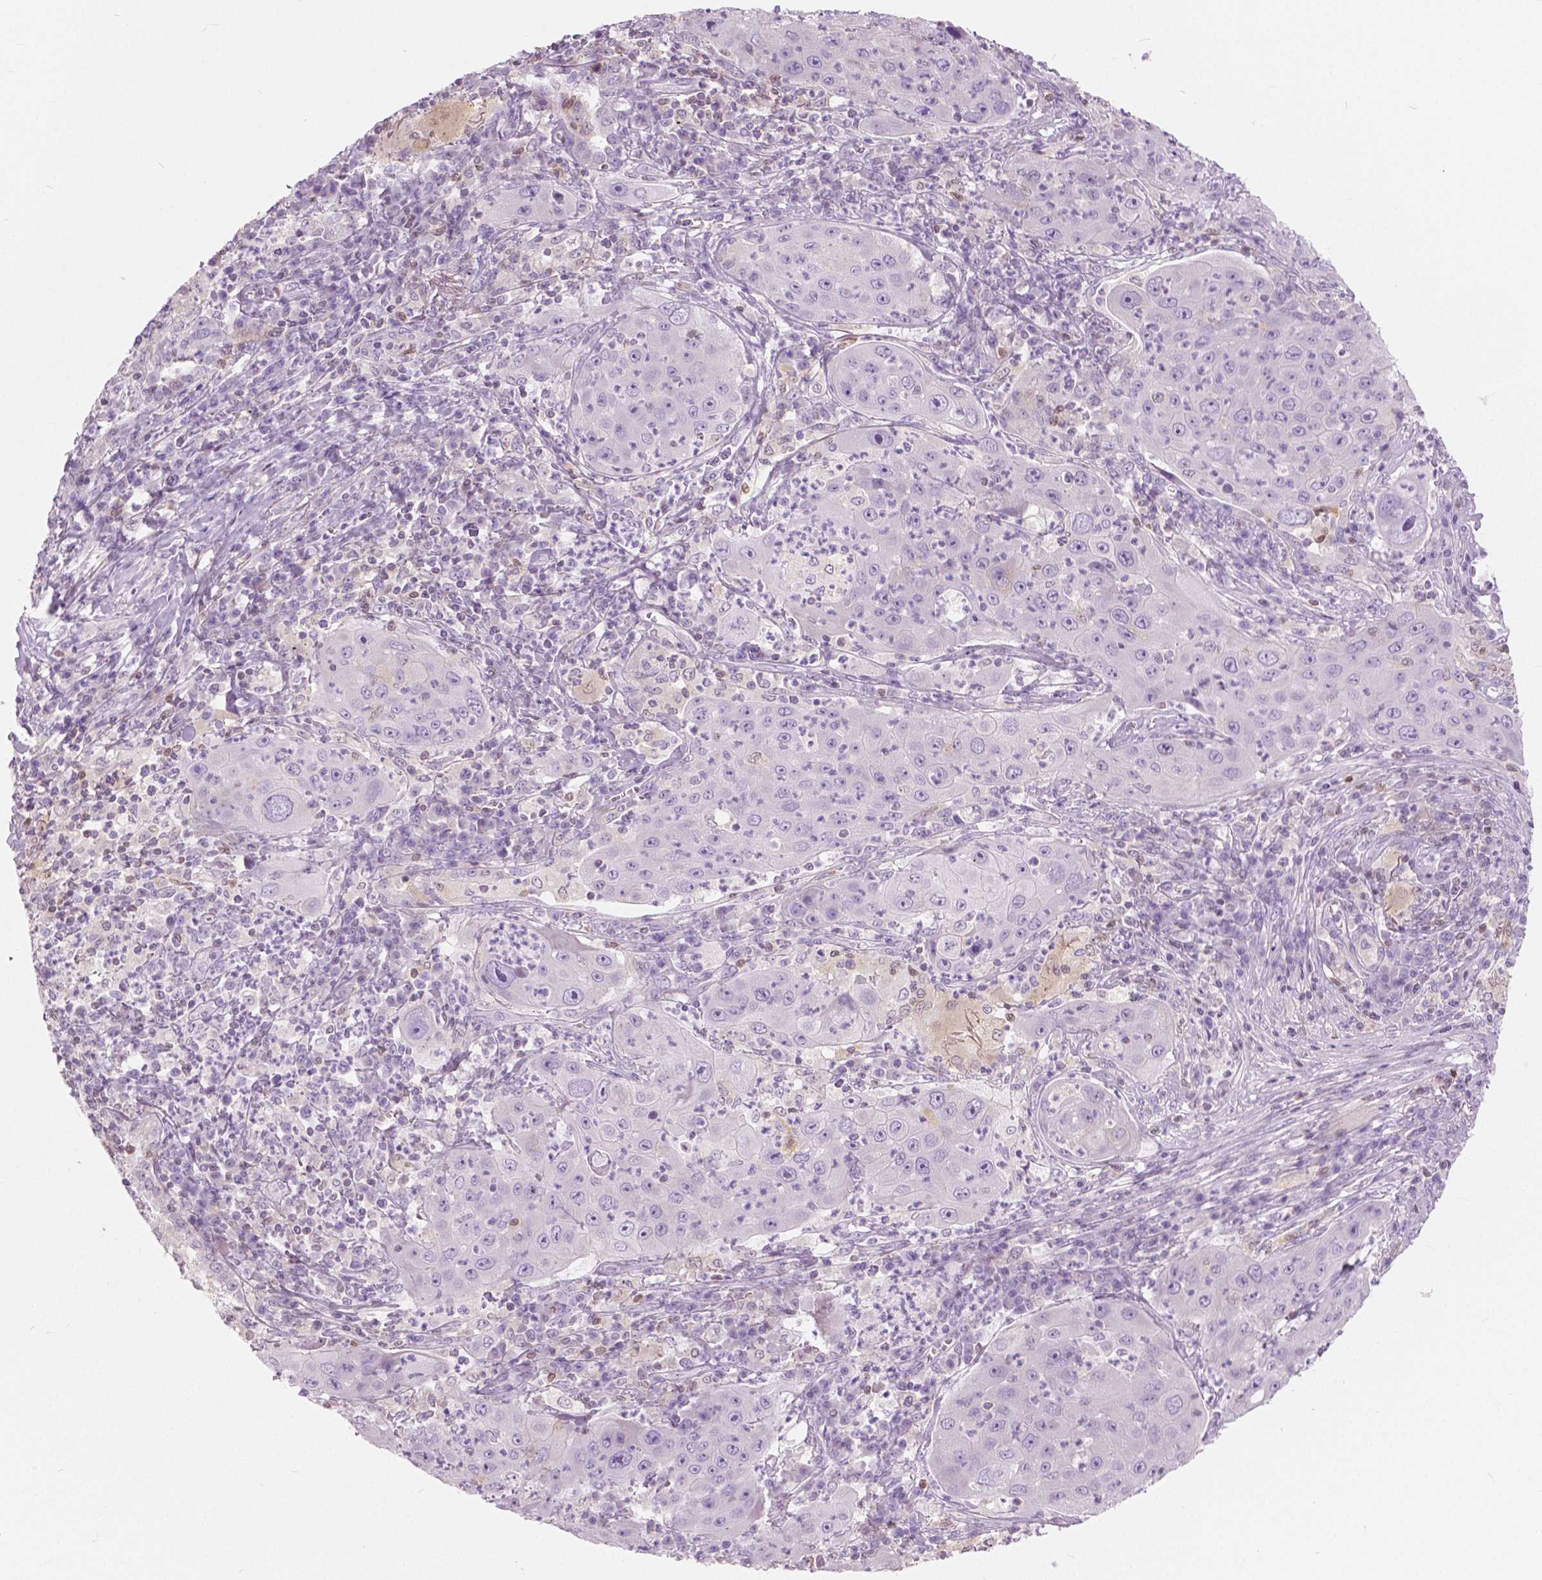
{"staining": {"intensity": "negative", "quantity": "none", "location": "none"}, "tissue": "lung cancer", "cell_type": "Tumor cells", "image_type": "cancer", "snomed": [{"axis": "morphology", "description": "Squamous cell carcinoma, NOS"}, {"axis": "topography", "description": "Lung"}], "caption": "Lung squamous cell carcinoma stained for a protein using immunohistochemistry (IHC) demonstrates no expression tumor cells.", "gene": "GALM", "patient": {"sex": "female", "age": 59}}